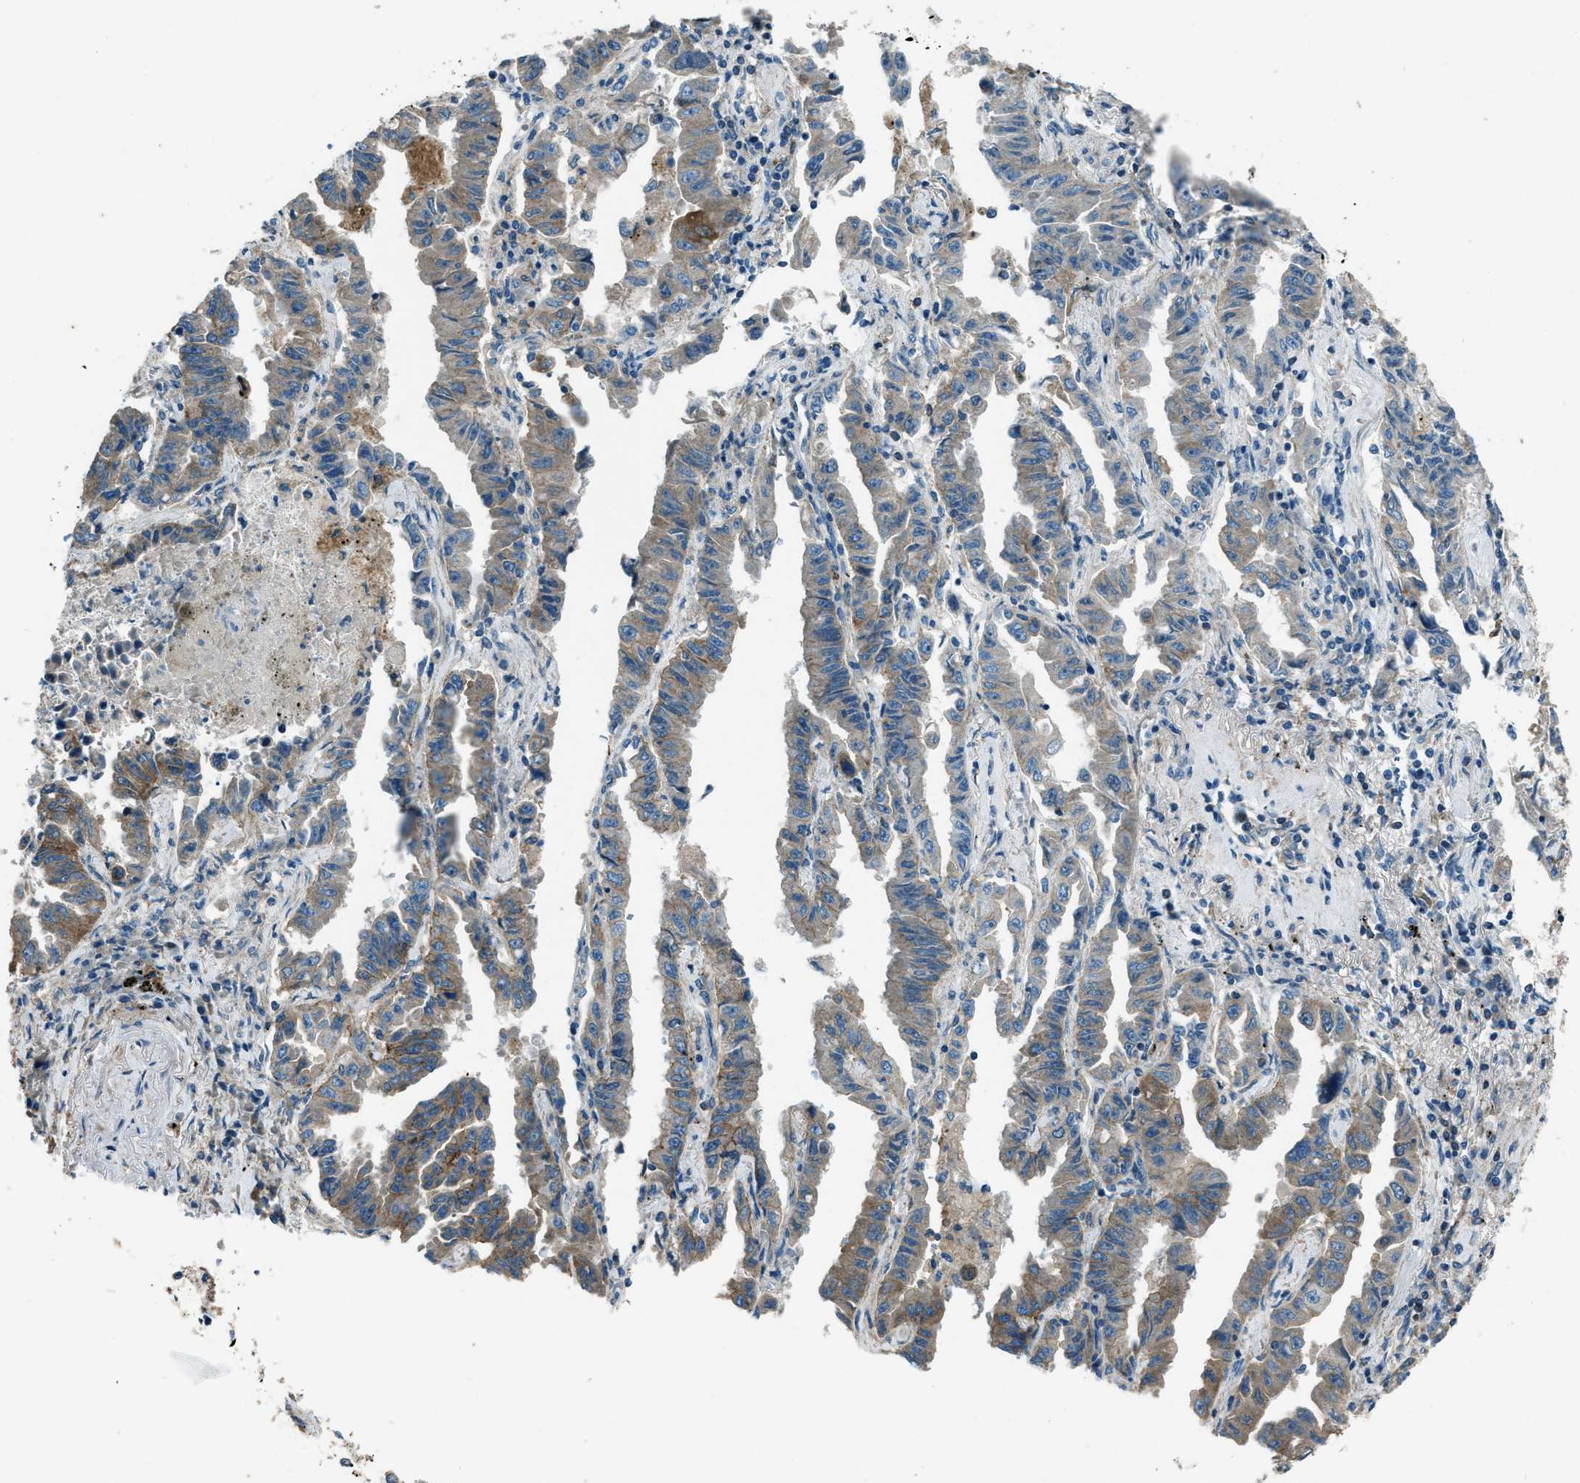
{"staining": {"intensity": "moderate", "quantity": "<25%", "location": "cytoplasmic/membranous"}, "tissue": "lung cancer", "cell_type": "Tumor cells", "image_type": "cancer", "snomed": [{"axis": "morphology", "description": "Adenocarcinoma, NOS"}, {"axis": "topography", "description": "Lung"}], "caption": "Lung cancer (adenocarcinoma) tissue displays moderate cytoplasmic/membranous staining in approximately <25% of tumor cells", "gene": "SVIL", "patient": {"sex": "female", "age": 51}}